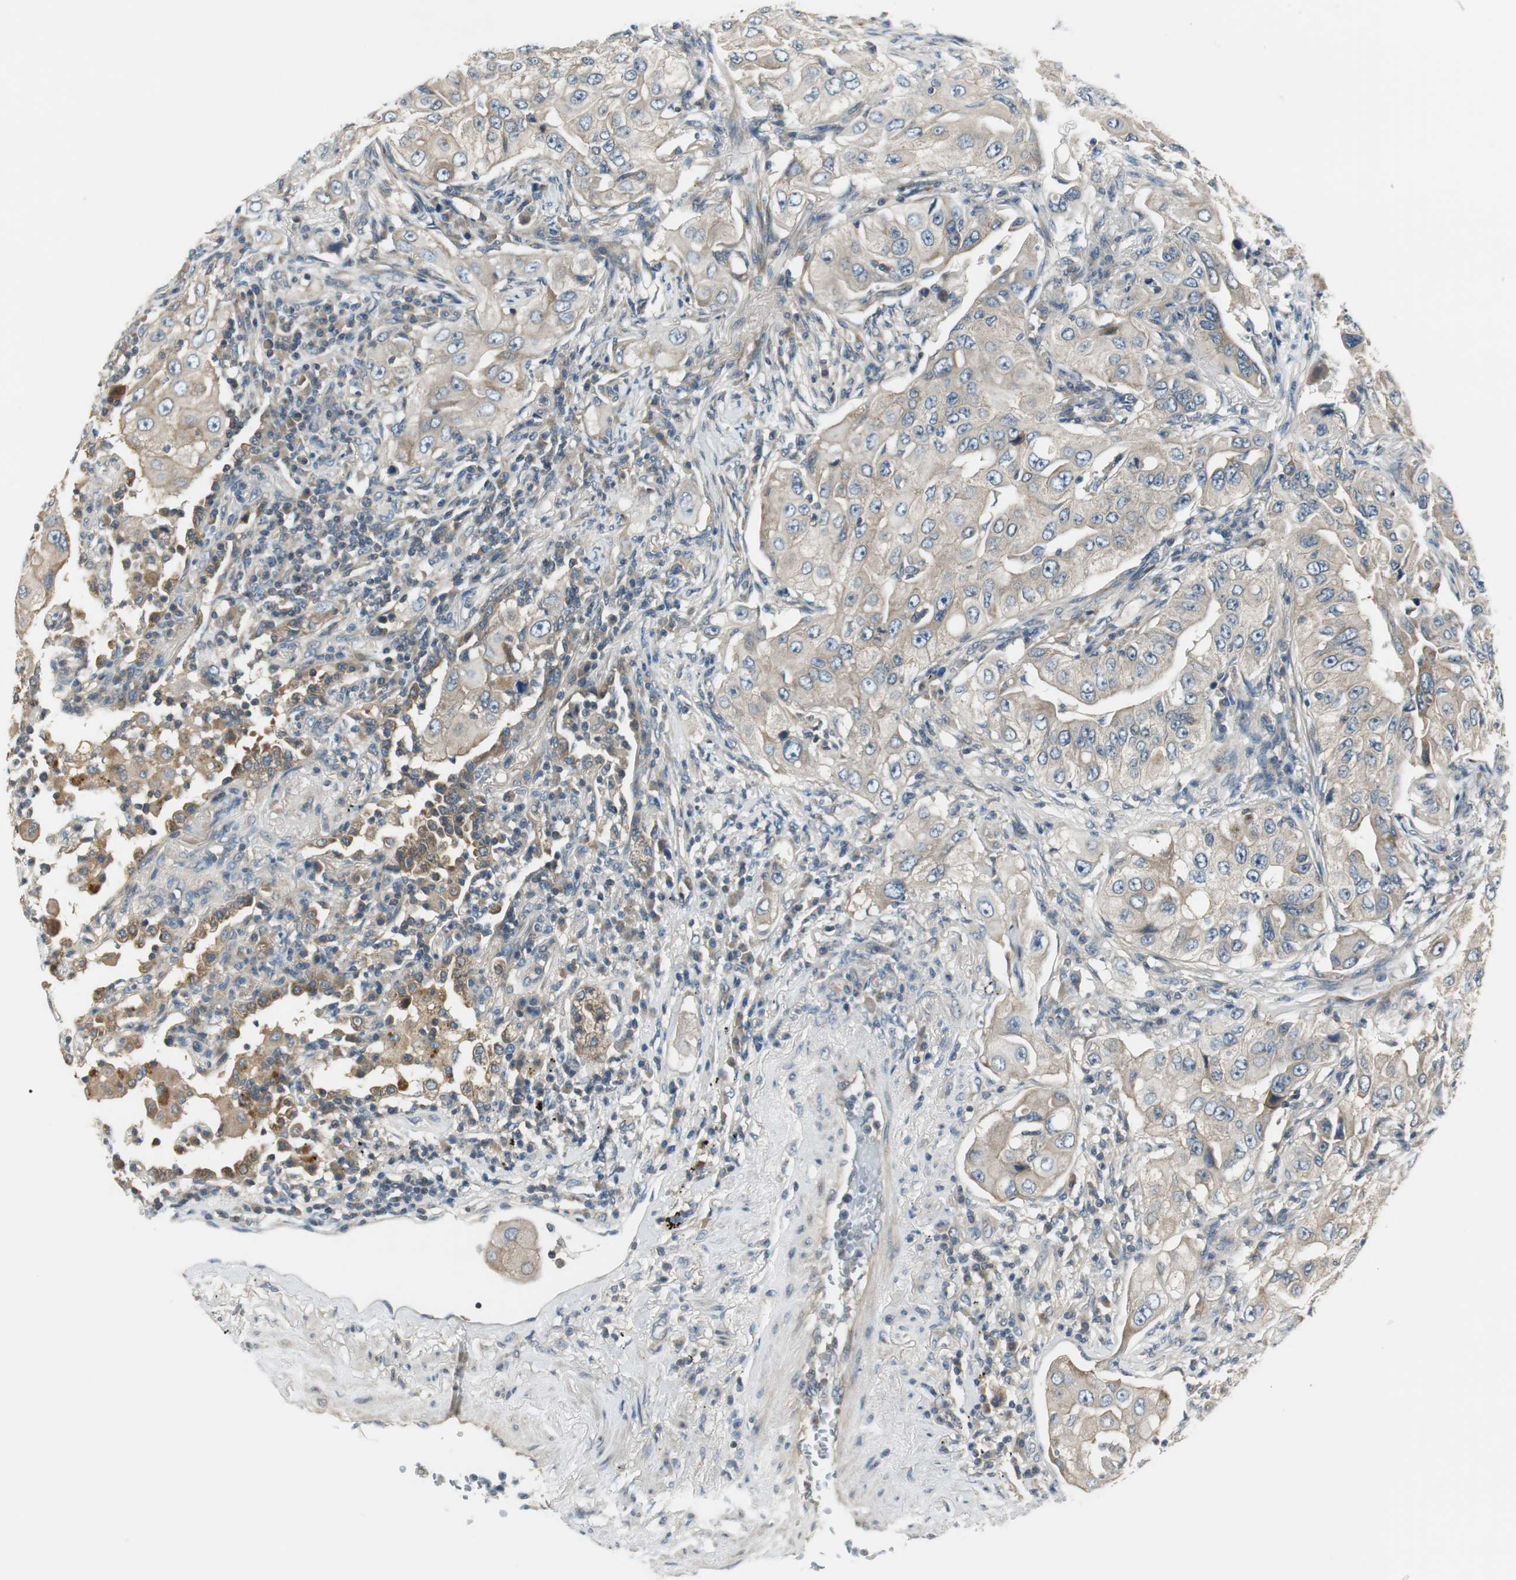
{"staining": {"intensity": "weak", "quantity": ">75%", "location": "cytoplasmic/membranous"}, "tissue": "lung cancer", "cell_type": "Tumor cells", "image_type": "cancer", "snomed": [{"axis": "morphology", "description": "Adenocarcinoma, NOS"}, {"axis": "topography", "description": "Lung"}], "caption": "Weak cytoplasmic/membranous protein expression is present in about >75% of tumor cells in adenocarcinoma (lung).", "gene": "PRKAA1", "patient": {"sex": "male", "age": 84}}